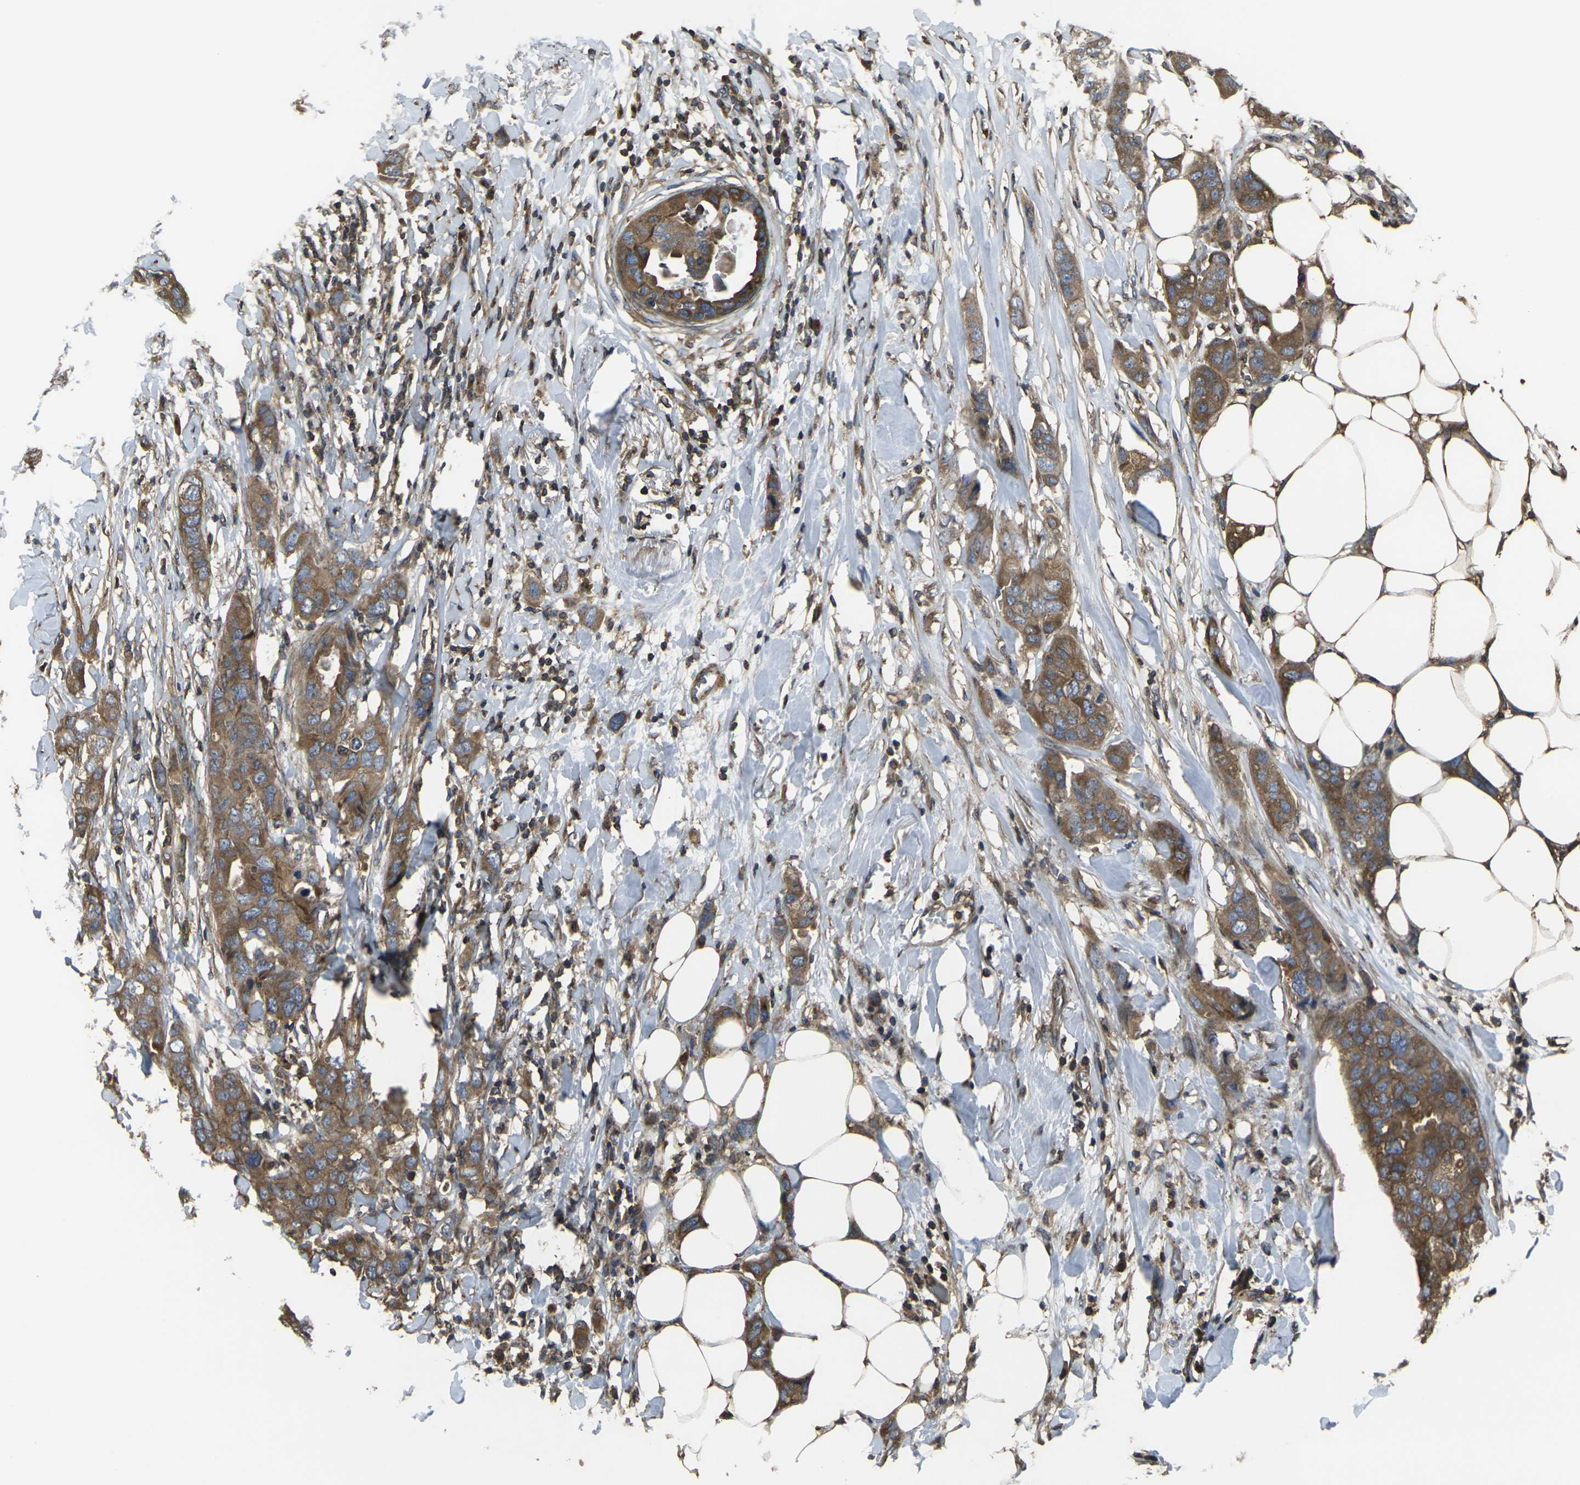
{"staining": {"intensity": "moderate", "quantity": ">75%", "location": "cytoplasmic/membranous"}, "tissue": "breast cancer", "cell_type": "Tumor cells", "image_type": "cancer", "snomed": [{"axis": "morphology", "description": "Duct carcinoma"}, {"axis": "topography", "description": "Breast"}], "caption": "This micrograph displays invasive ductal carcinoma (breast) stained with immunohistochemistry to label a protein in brown. The cytoplasmic/membranous of tumor cells show moderate positivity for the protein. Nuclei are counter-stained blue.", "gene": "PRKACB", "patient": {"sex": "female", "age": 50}}